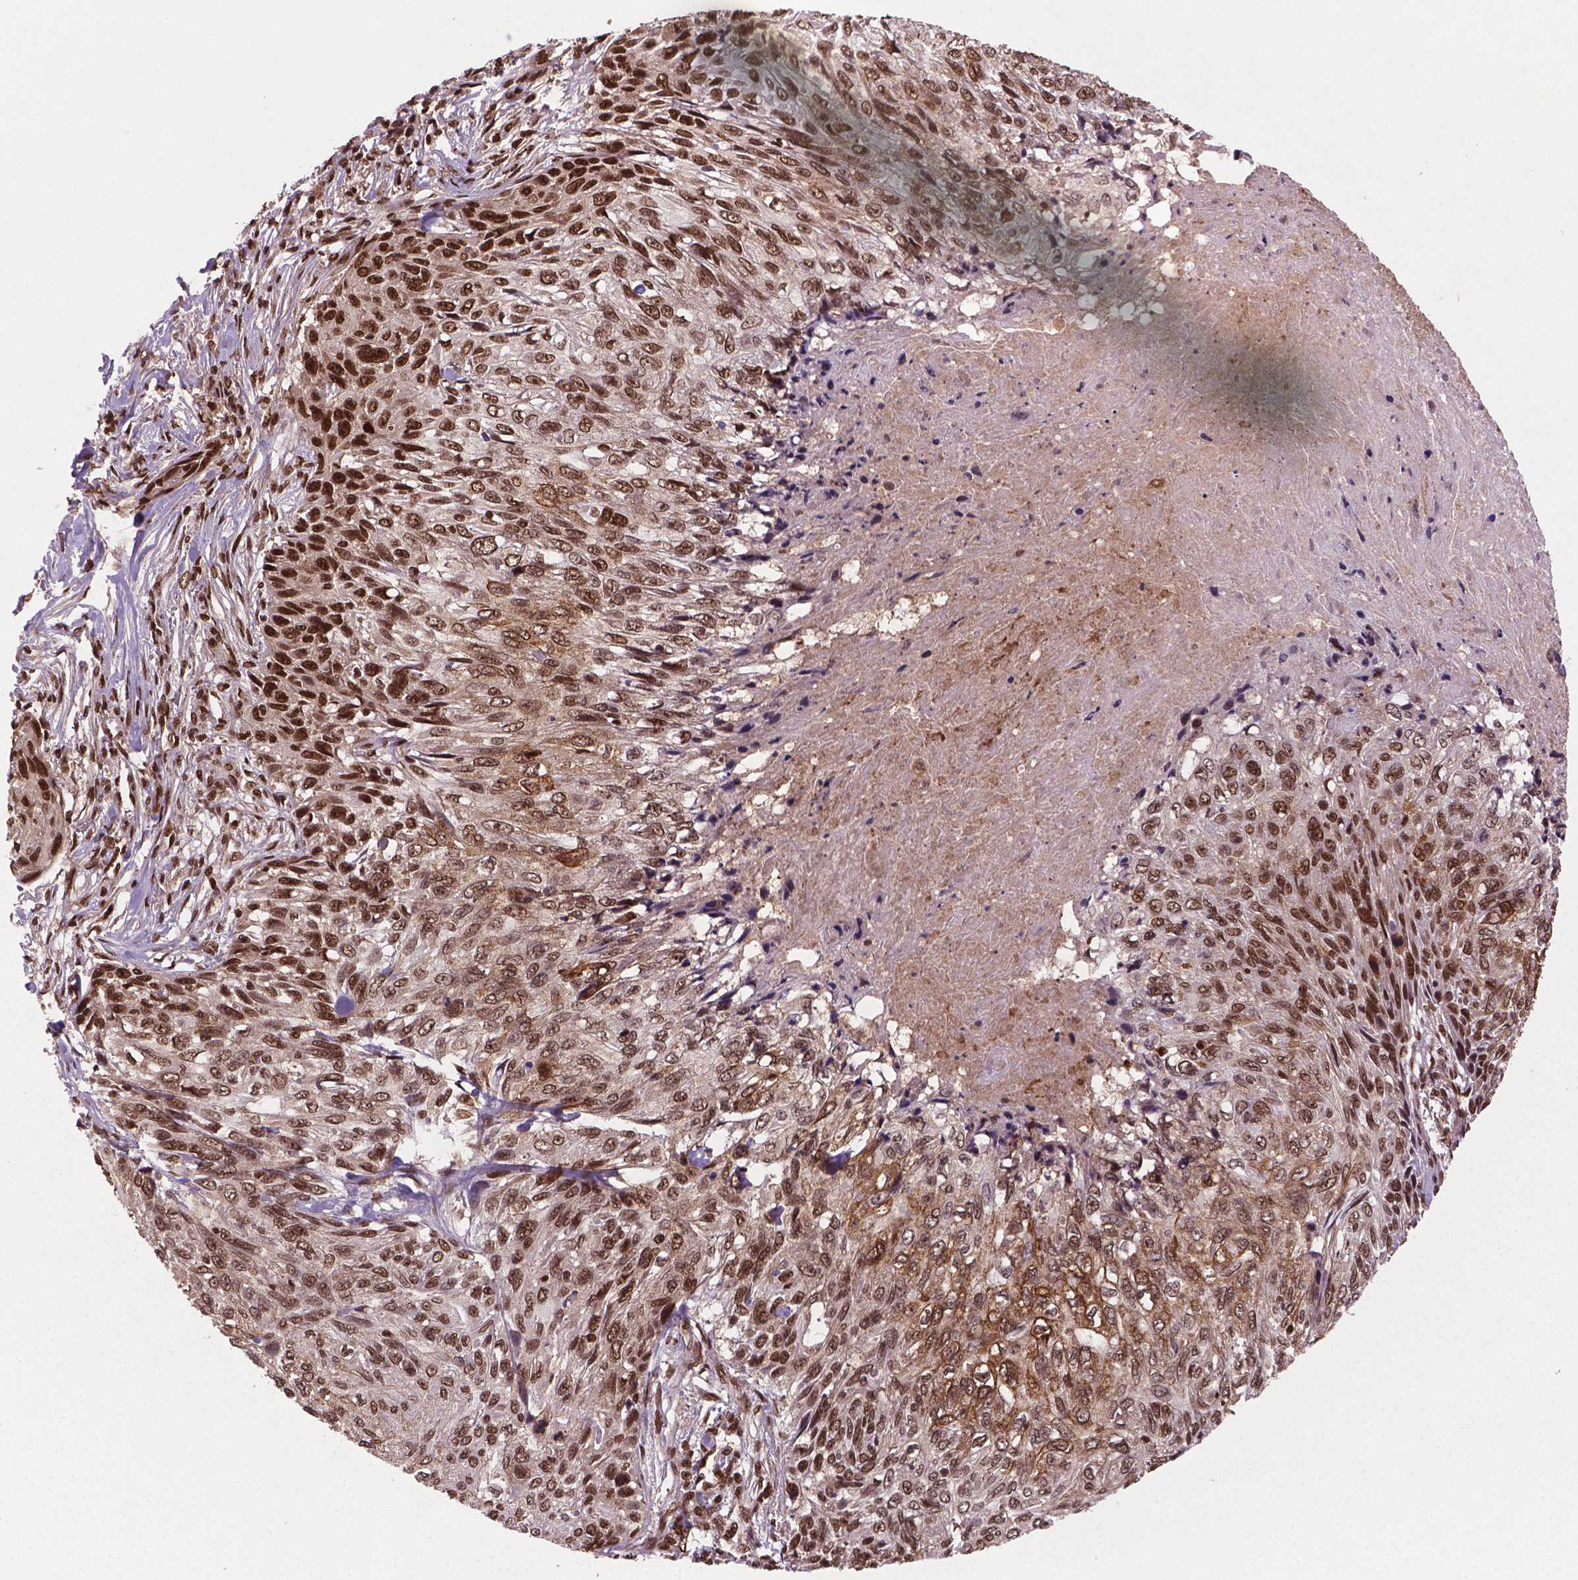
{"staining": {"intensity": "strong", "quantity": ">75%", "location": "nuclear"}, "tissue": "skin cancer", "cell_type": "Tumor cells", "image_type": "cancer", "snomed": [{"axis": "morphology", "description": "Squamous cell carcinoma, NOS"}, {"axis": "topography", "description": "Skin"}], "caption": "Tumor cells reveal strong nuclear positivity in approximately >75% of cells in squamous cell carcinoma (skin). (brown staining indicates protein expression, while blue staining denotes nuclei).", "gene": "SIRT6", "patient": {"sex": "male", "age": 92}}